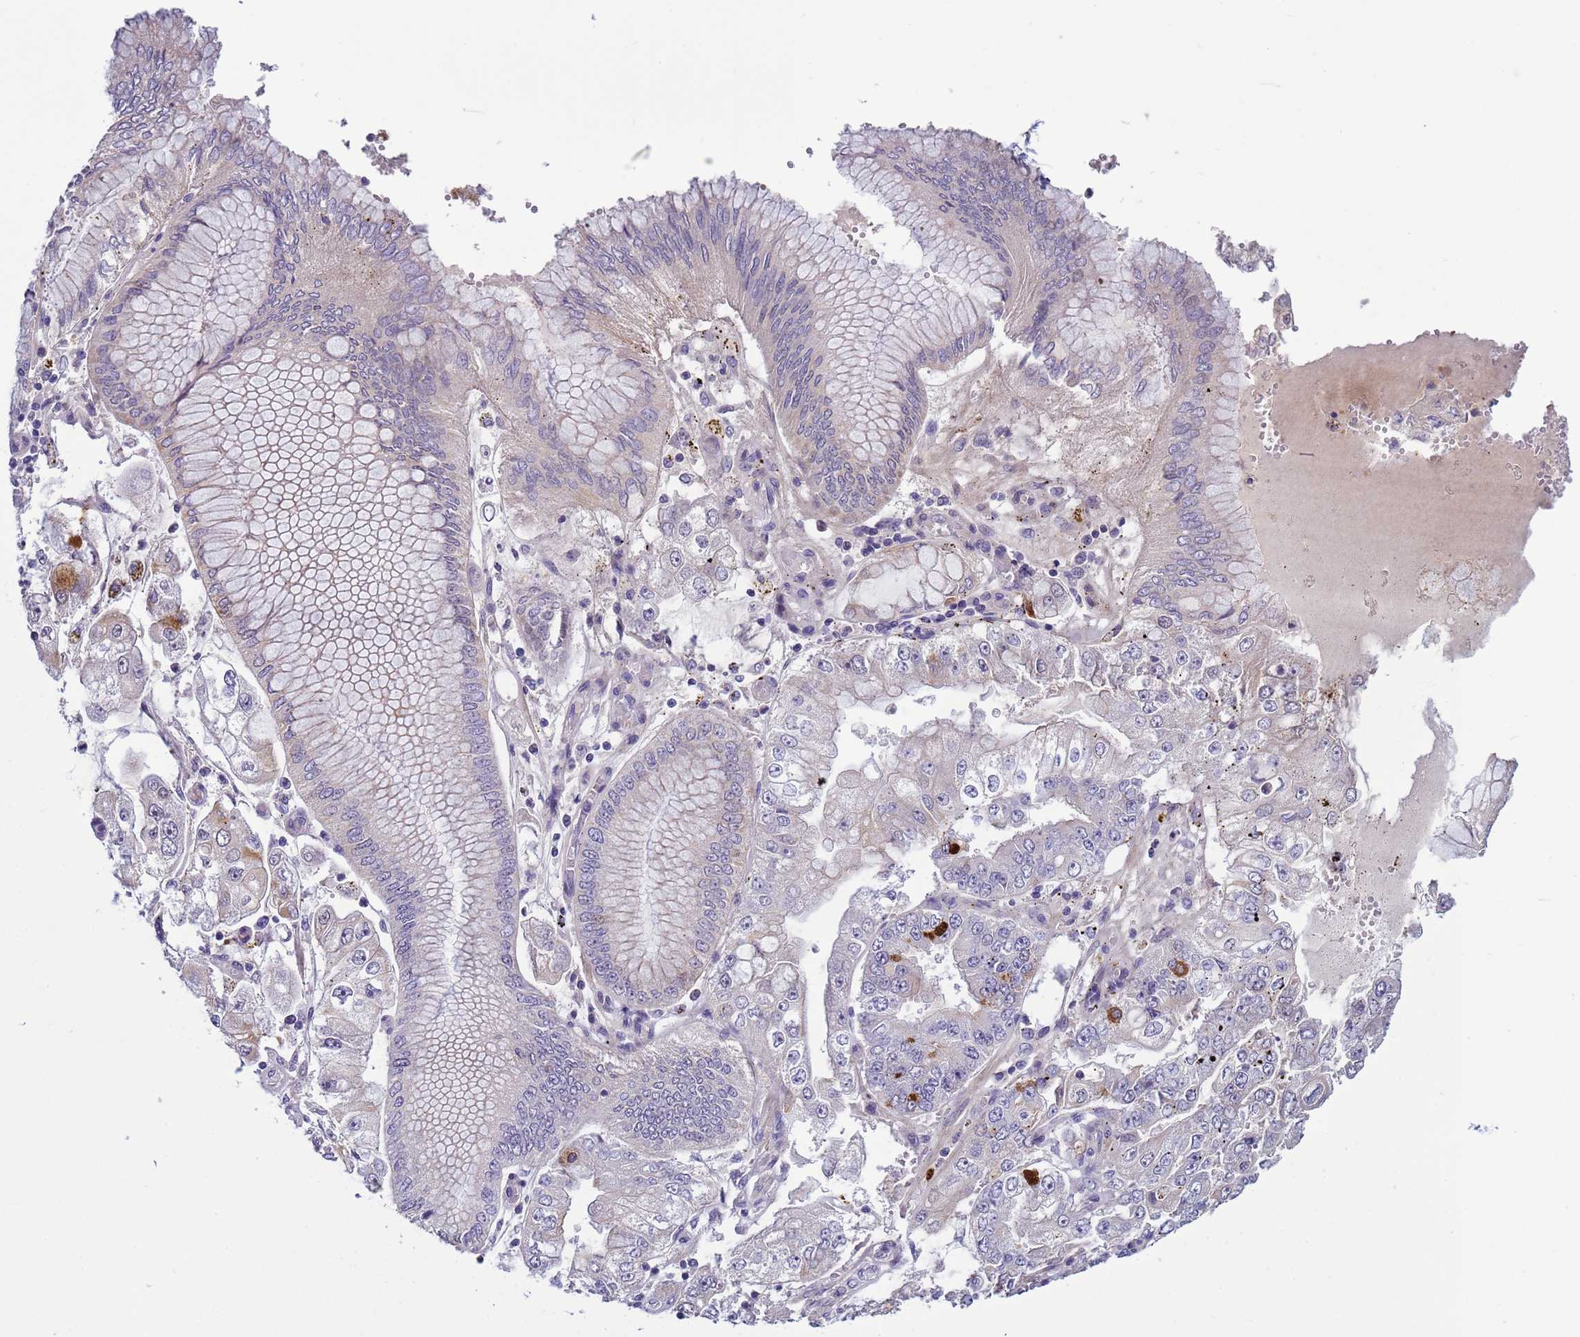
{"staining": {"intensity": "negative", "quantity": "none", "location": "none"}, "tissue": "stomach cancer", "cell_type": "Tumor cells", "image_type": "cancer", "snomed": [{"axis": "morphology", "description": "Adenocarcinoma, NOS"}, {"axis": "topography", "description": "Stomach"}], "caption": "A micrograph of stomach cancer stained for a protein shows no brown staining in tumor cells.", "gene": "TRIM51", "patient": {"sex": "male", "age": 76}}